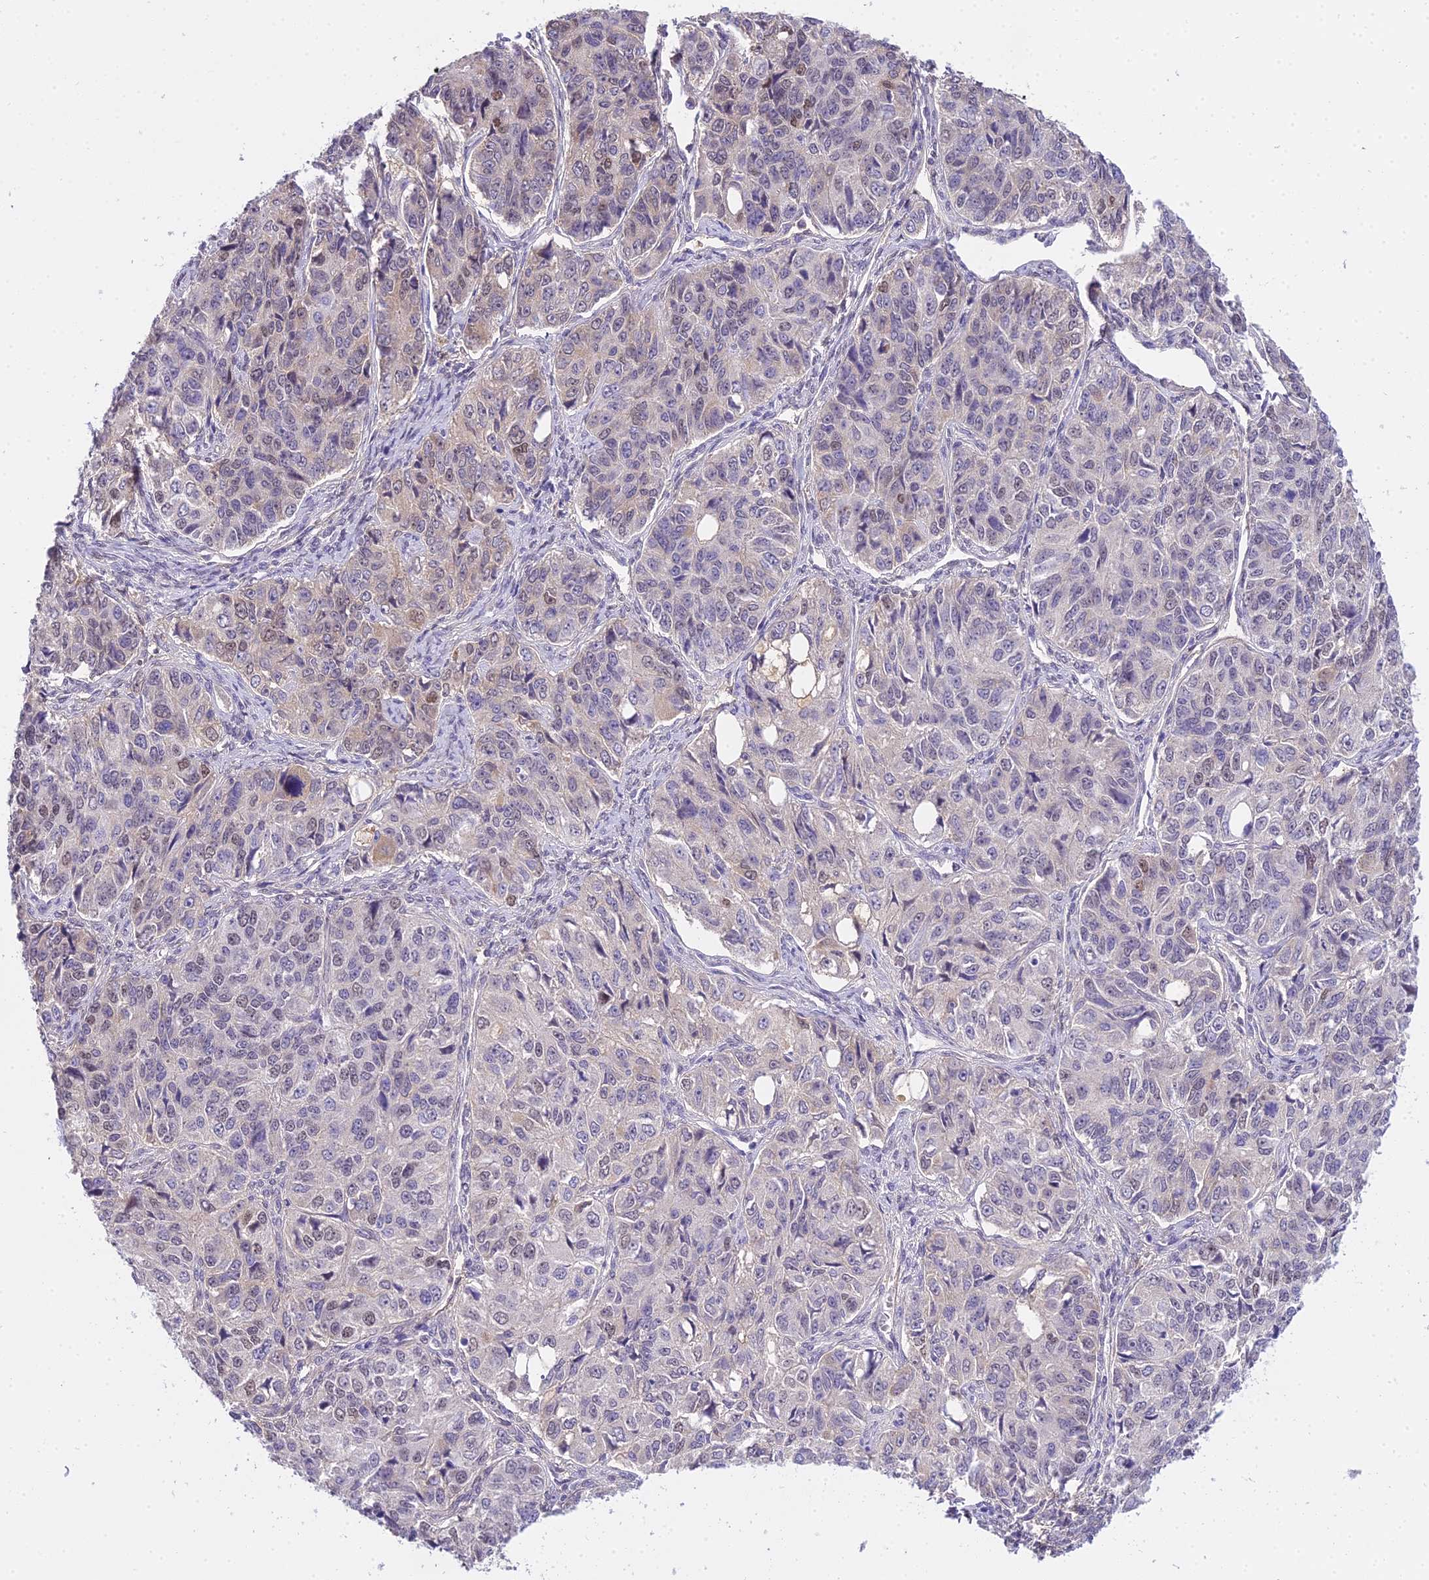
{"staining": {"intensity": "weak", "quantity": "25%-75%", "location": "nuclear"}, "tissue": "ovarian cancer", "cell_type": "Tumor cells", "image_type": "cancer", "snomed": [{"axis": "morphology", "description": "Carcinoma, endometroid"}, {"axis": "topography", "description": "Ovary"}], "caption": "High-power microscopy captured an immunohistochemistry (IHC) image of ovarian endometroid carcinoma, revealing weak nuclear staining in about 25%-75% of tumor cells. (Brightfield microscopy of DAB IHC at high magnification).", "gene": "MAT2A", "patient": {"sex": "female", "age": 51}}